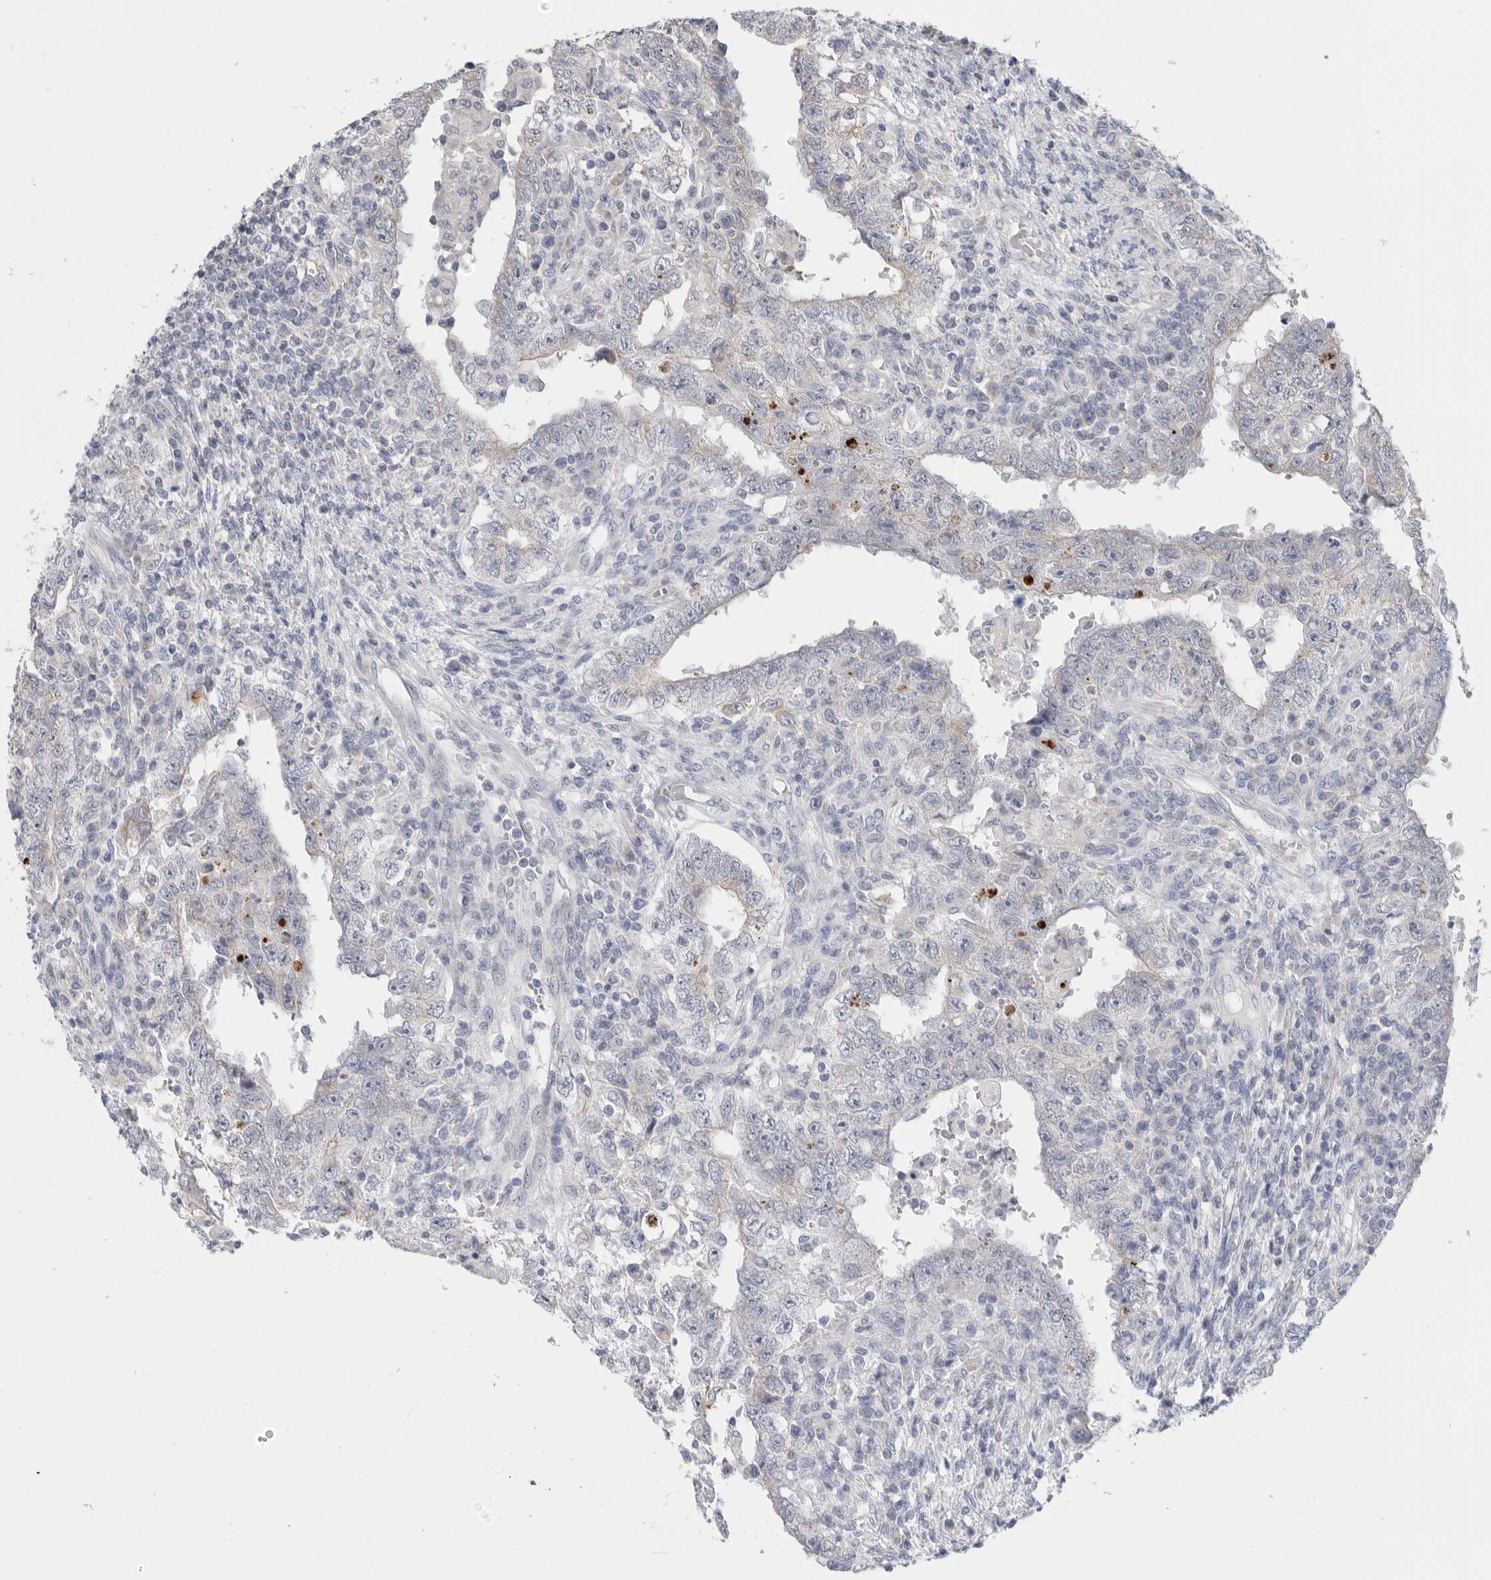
{"staining": {"intensity": "negative", "quantity": "none", "location": "none"}, "tissue": "testis cancer", "cell_type": "Tumor cells", "image_type": "cancer", "snomed": [{"axis": "morphology", "description": "Carcinoma, Embryonal, NOS"}, {"axis": "topography", "description": "Testis"}], "caption": "The photomicrograph reveals no staining of tumor cells in embryonal carcinoma (testis). (Immunohistochemistry (ihc), brightfield microscopy, high magnification).", "gene": "MTFR1L", "patient": {"sex": "male", "age": 26}}